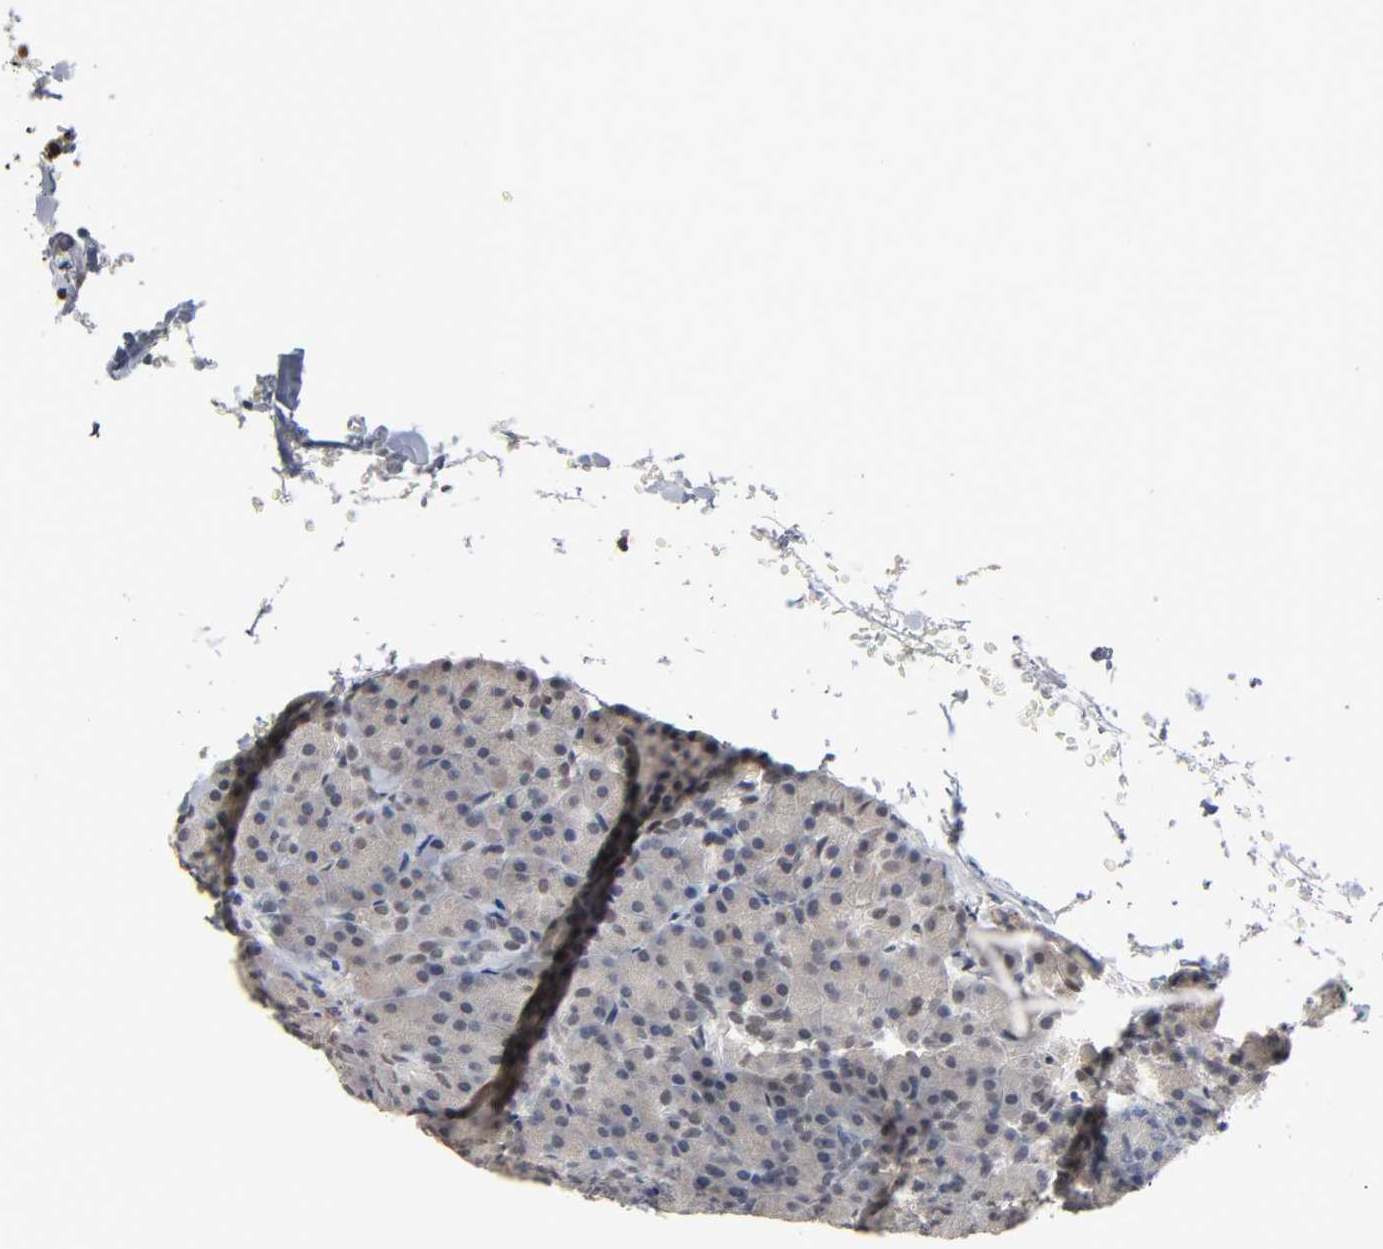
{"staining": {"intensity": "weak", "quantity": "25%-75%", "location": "cytoplasmic/membranous"}, "tissue": "pancreas", "cell_type": "Exocrine glandular cells", "image_type": "normal", "snomed": [{"axis": "morphology", "description": "Normal tissue, NOS"}, {"axis": "topography", "description": "Pancreas"}], "caption": "The photomicrograph shows a brown stain indicating the presence of a protein in the cytoplasmic/membranous of exocrine glandular cells in pancreas. Nuclei are stained in blue.", "gene": "HTR1E", "patient": {"sex": "female", "age": 43}}